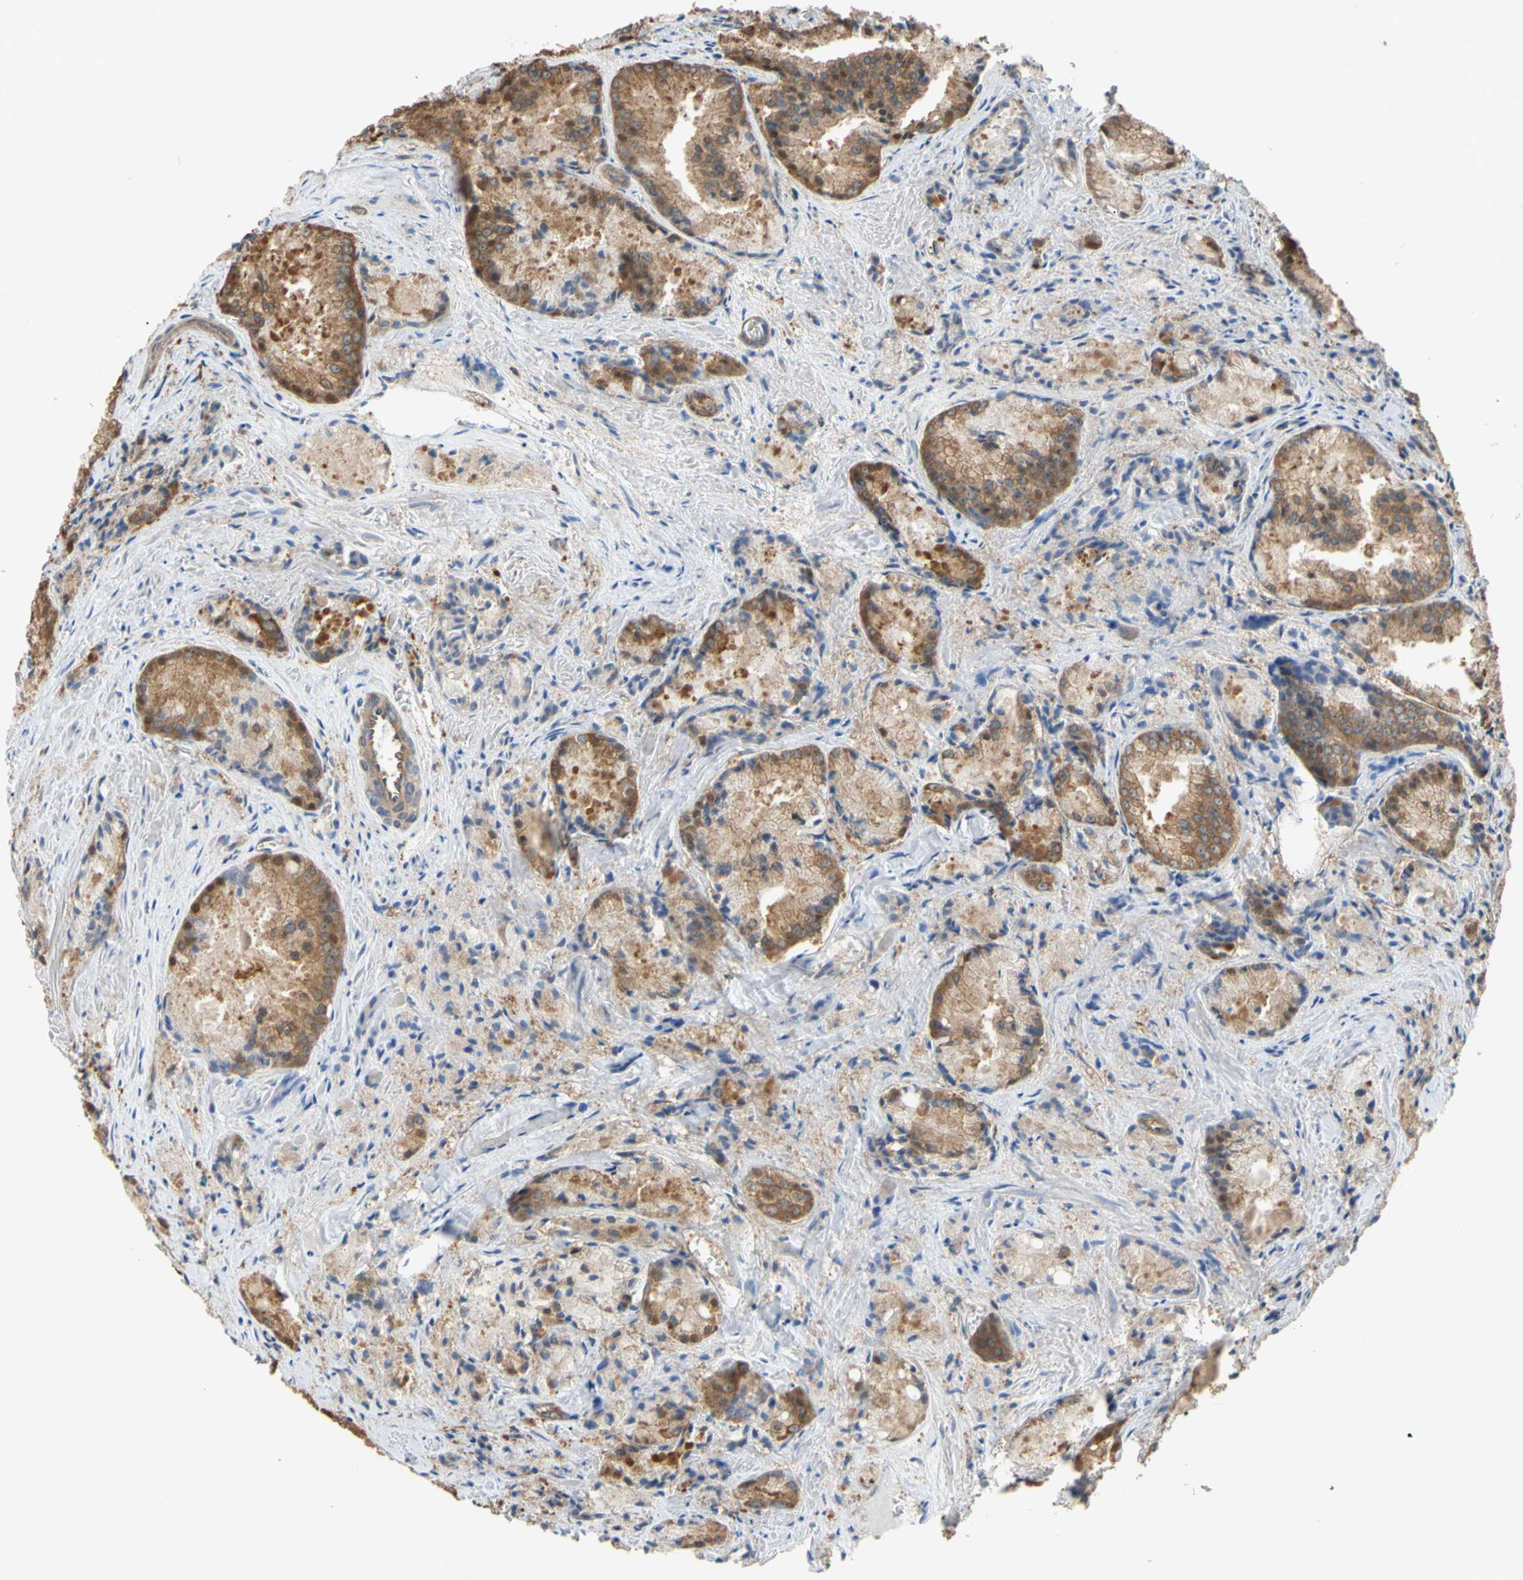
{"staining": {"intensity": "moderate", "quantity": "25%-75%", "location": "cytoplasmic/membranous"}, "tissue": "prostate cancer", "cell_type": "Tumor cells", "image_type": "cancer", "snomed": [{"axis": "morphology", "description": "Adenocarcinoma, Low grade"}, {"axis": "topography", "description": "Prostate"}], "caption": "Prostate cancer stained with IHC demonstrates moderate cytoplasmic/membranous positivity in approximately 25%-75% of tumor cells.", "gene": "CTTN", "patient": {"sex": "male", "age": 64}}